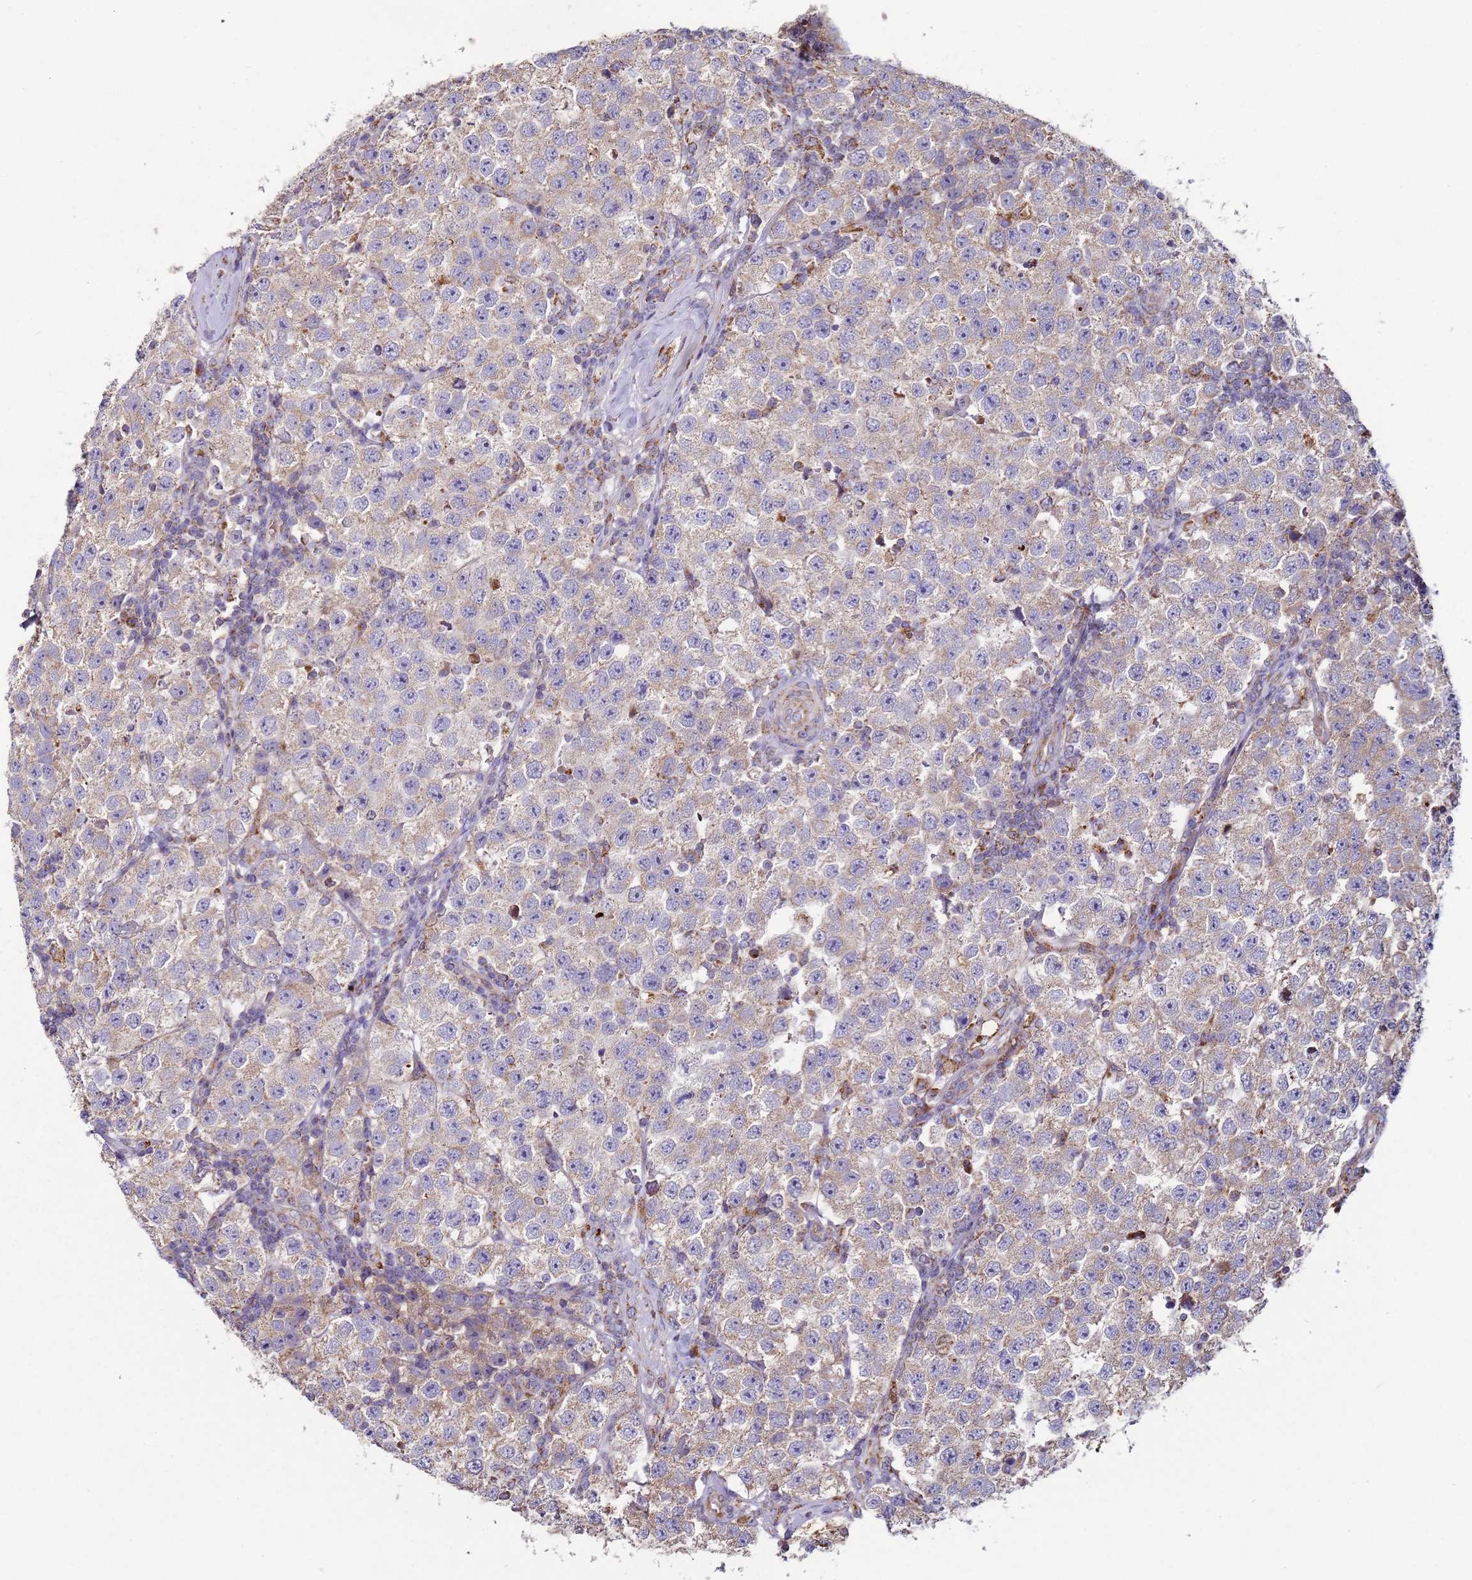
{"staining": {"intensity": "weak", "quantity": "25%-75%", "location": "cytoplasmic/membranous"}, "tissue": "testis cancer", "cell_type": "Tumor cells", "image_type": "cancer", "snomed": [{"axis": "morphology", "description": "Seminoma, NOS"}, {"axis": "topography", "description": "Testis"}], "caption": "Brown immunohistochemical staining in human testis cancer reveals weak cytoplasmic/membranous expression in approximately 25%-75% of tumor cells.", "gene": "FBXO33", "patient": {"sex": "male", "age": 34}}